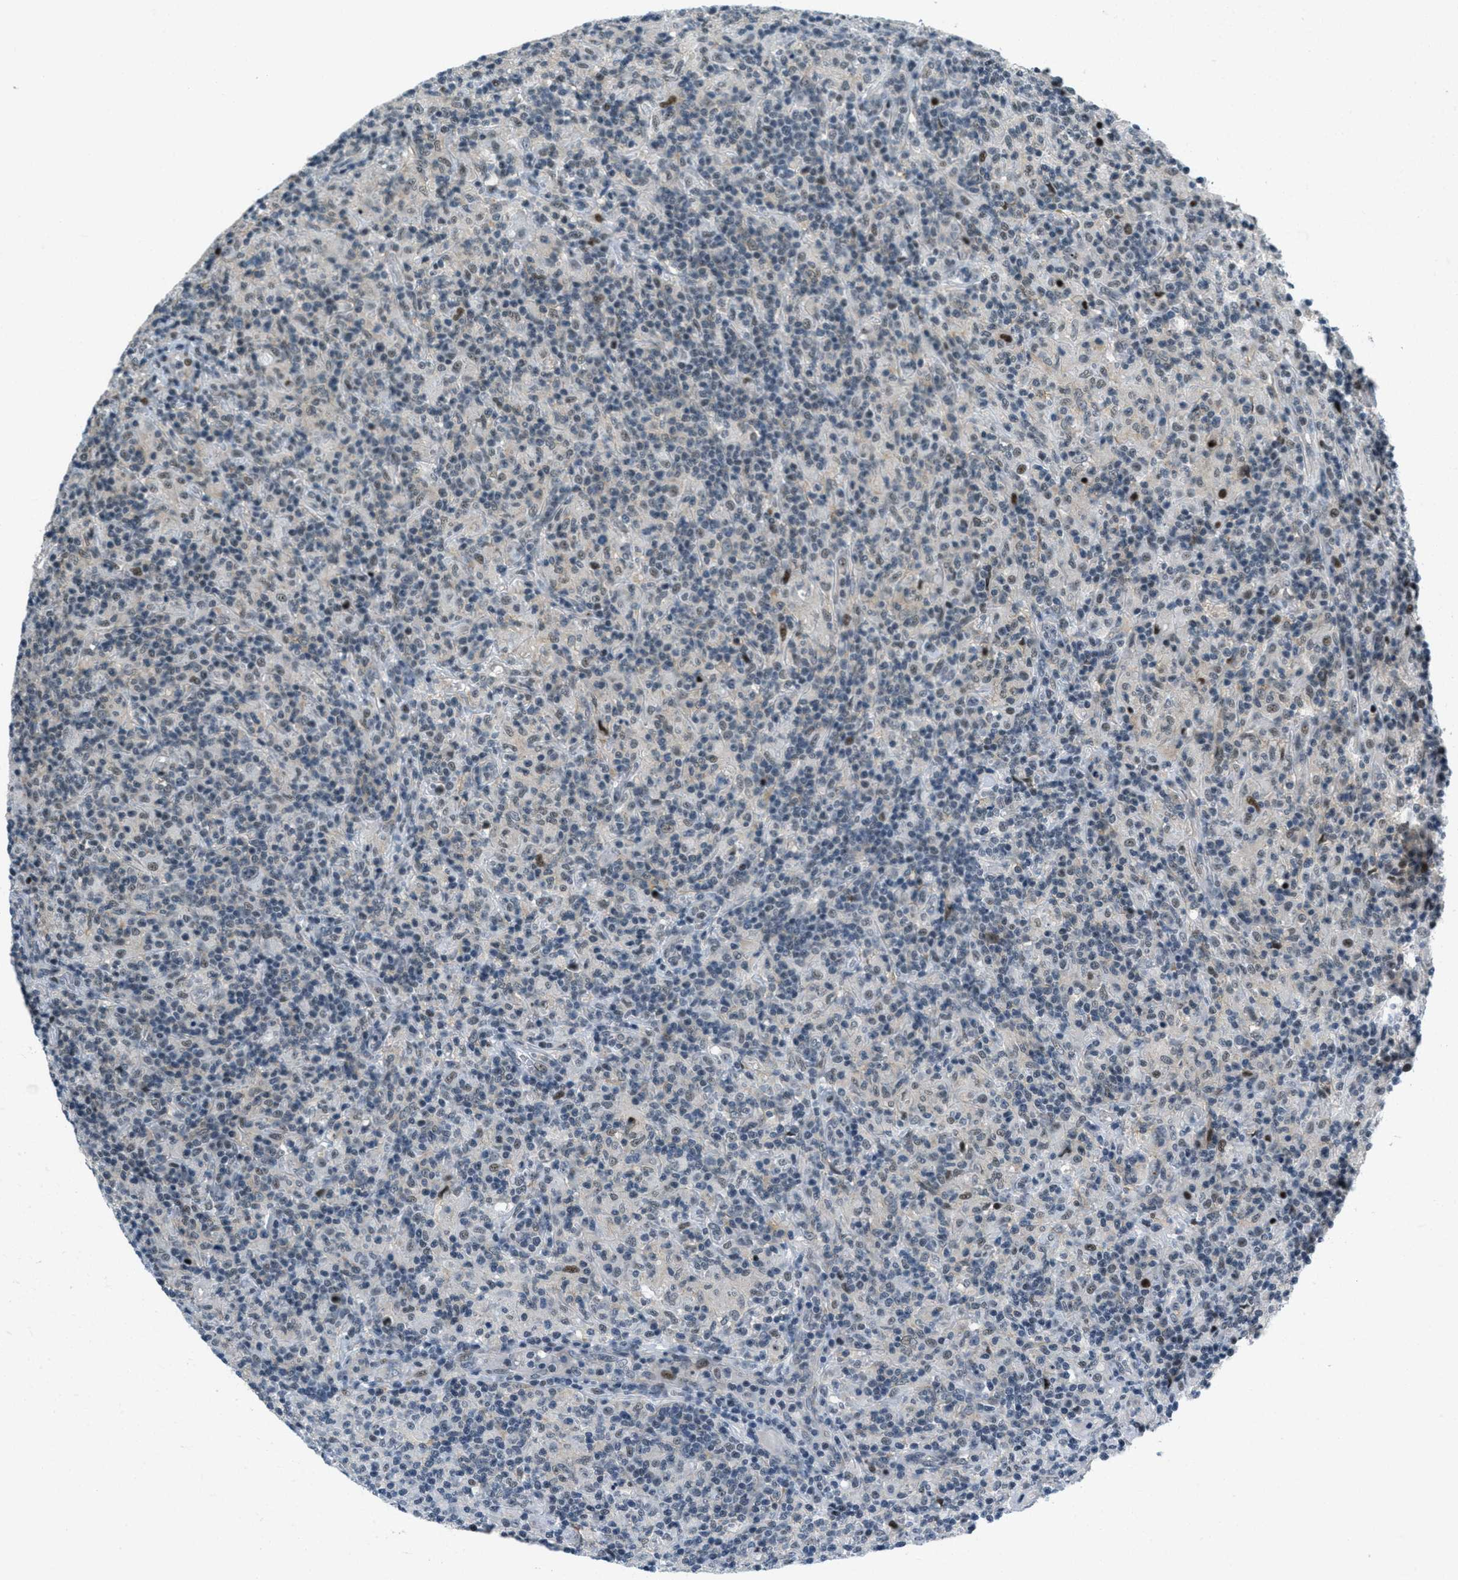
{"staining": {"intensity": "negative", "quantity": "none", "location": "none"}, "tissue": "lymphoma", "cell_type": "Tumor cells", "image_type": "cancer", "snomed": [{"axis": "morphology", "description": "Hodgkin's disease, NOS"}, {"axis": "topography", "description": "Lymph node"}], "caption": "Immunohistochemical staining of Hodgkin's disease displays no significant positivity in tumor cells.", "gene": "ZDHHC23", "patient": {"sex": "male", "age": 70}}